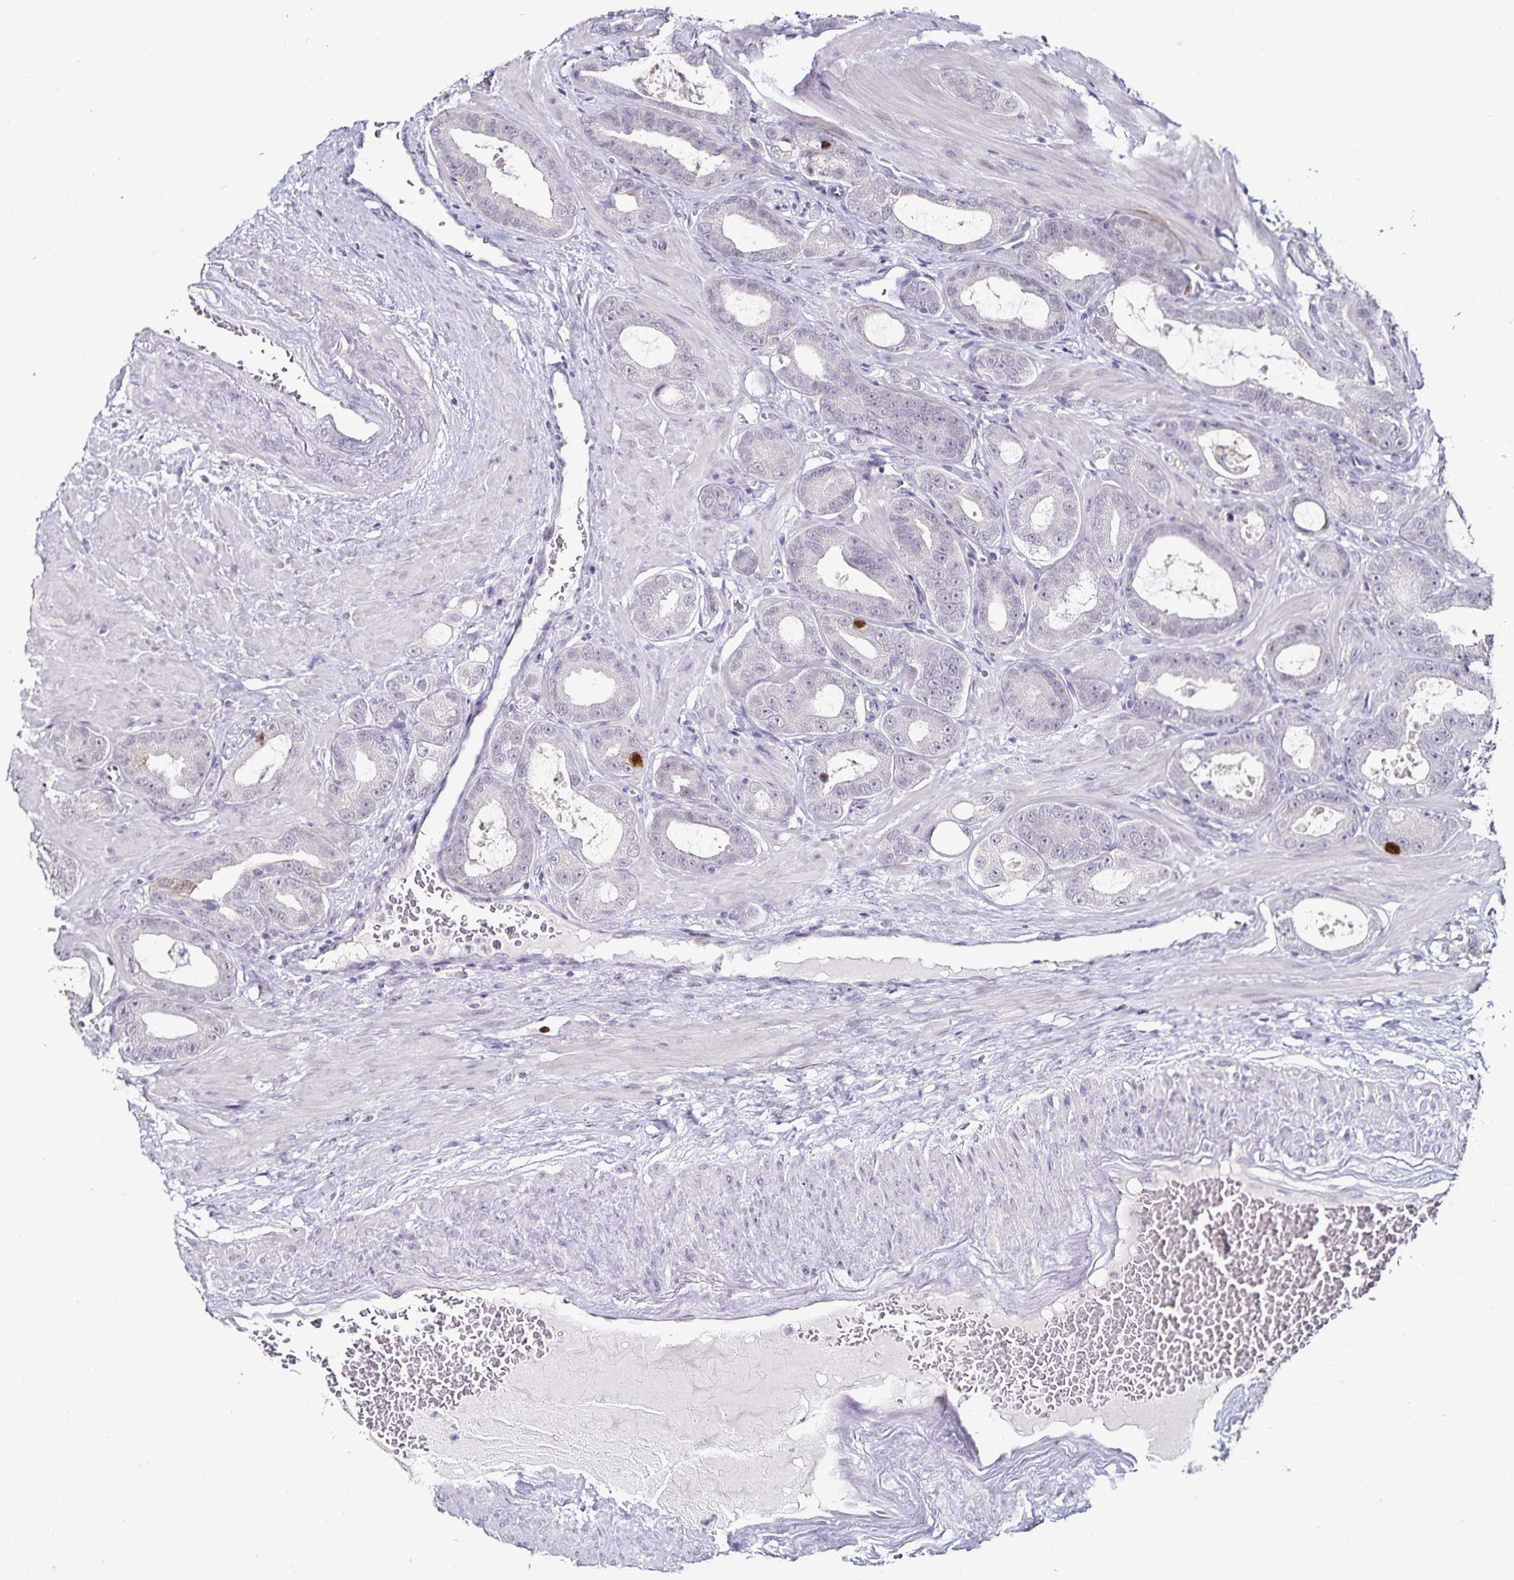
{"staining": {"intensity": "strong", "quantity": "<25%", "location": "nuclear"}, "tissue": "prostate cancer", "cell_type": "Tumor cells", "image_type": "cancer", "snomed": [{"axis": "morphology", "description": "Adenocarcinoma, High grade"}, {"axis": "topography", "description": "Prostate"}], "caption": "Immunohistochemical staining of human prostate cancer (high-grade adenocarcinoma) demonstrates medium levels of strong nuclear protein staining in about <25% of tumor cells.", "gene": "ANLN", "patient": {"sex": "male", "age": 65}}